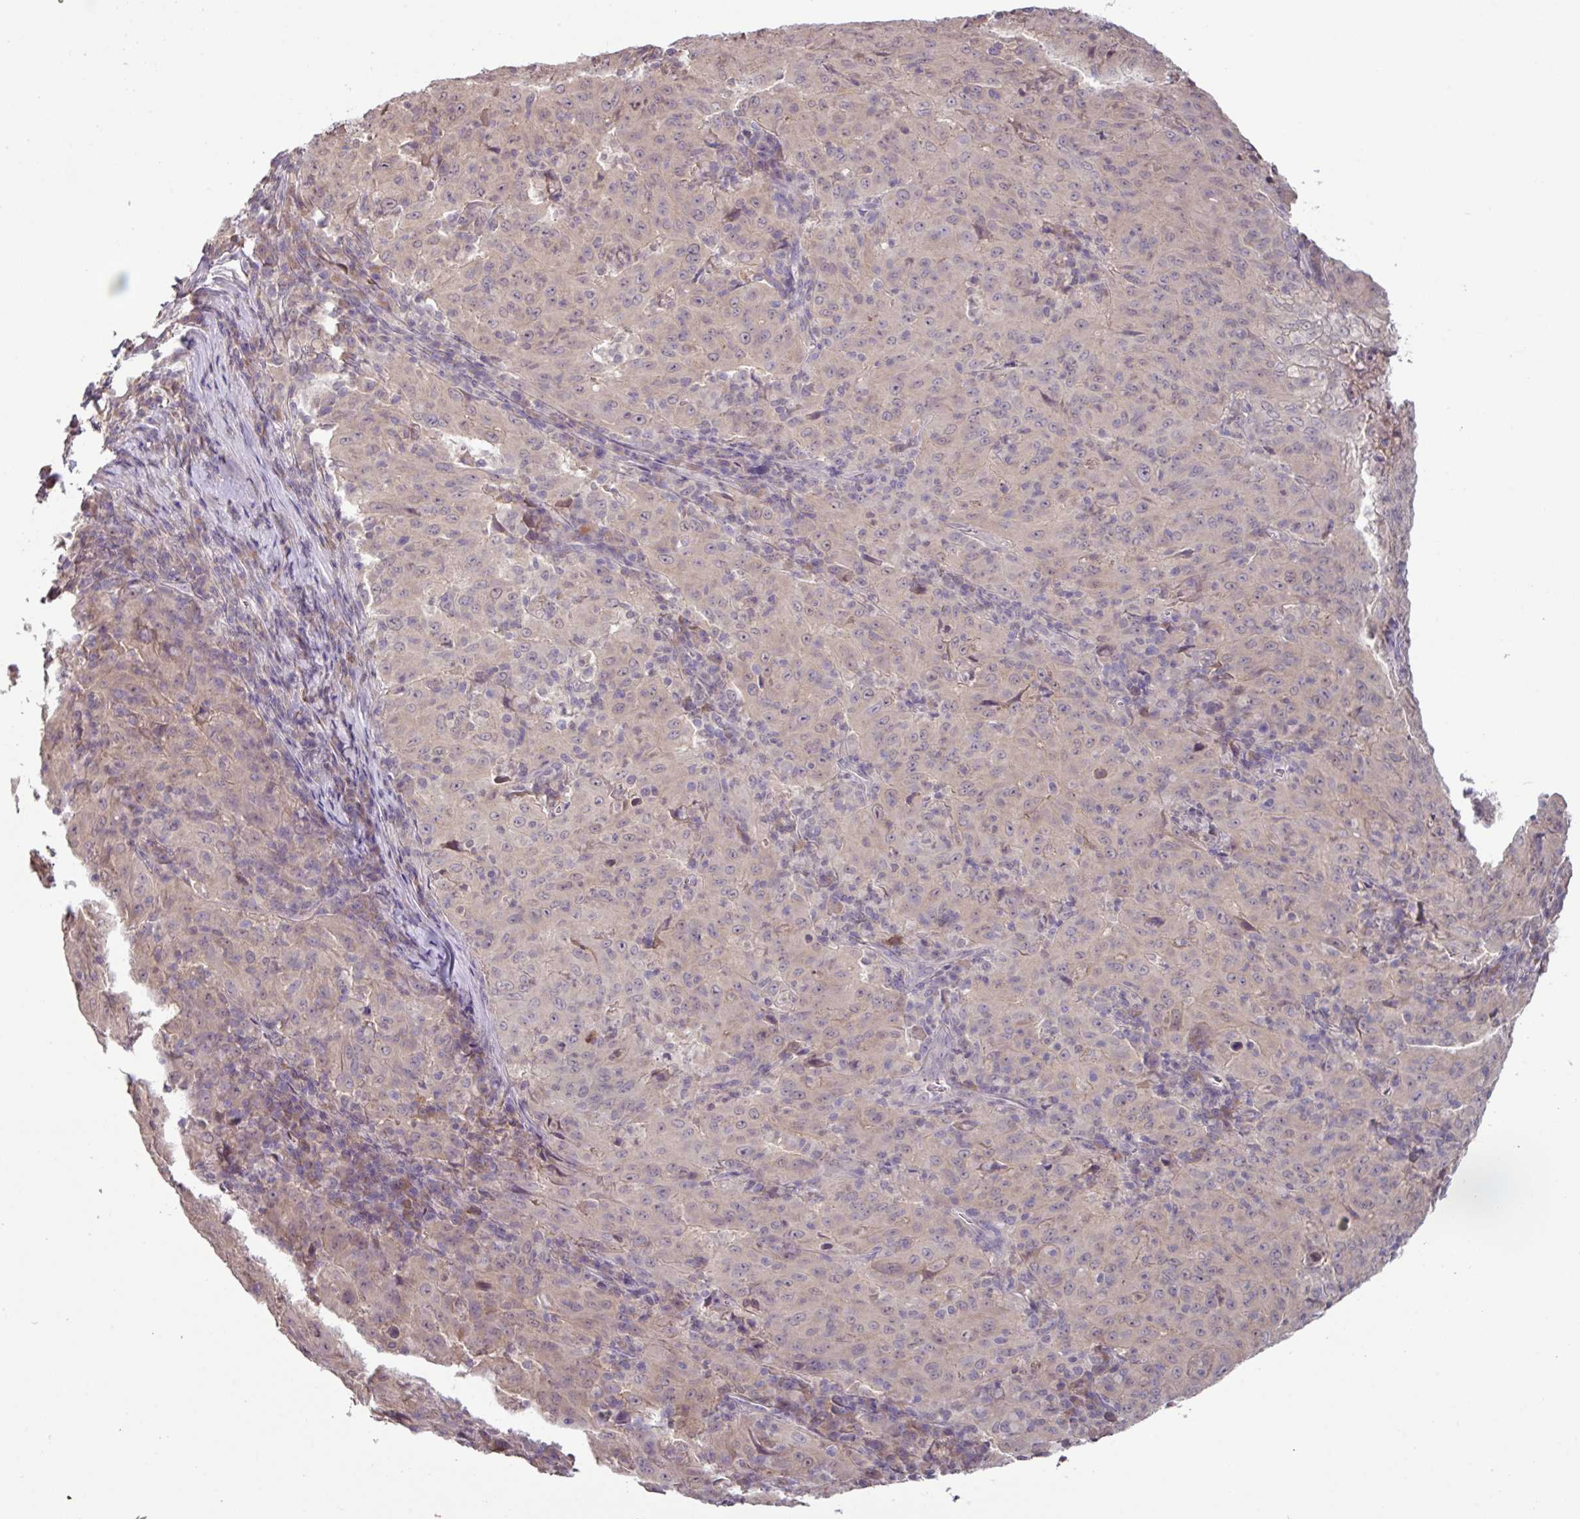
{"staining": {"intensity": "weak", "quantity": "25%-75%", "location": "cytoplasmic/membranous"}, "tissue": "pancreatic cancer", "cell_type": "Tumor cells", "image_type": "cancer", "snomed": [{"axis": "morphology", "description": "Adenocarcinoma, NOS"}, {"axis": "topography", "description": "Pancreas"}], "caption": "Tumor cells exhibit low levels of weak cytoplasmic/membranous positivity in about 25%-75% of cells in pancreatic cancer.", "gene": "SLC5A10", "patient": {"sex": "male", "age": 63}}